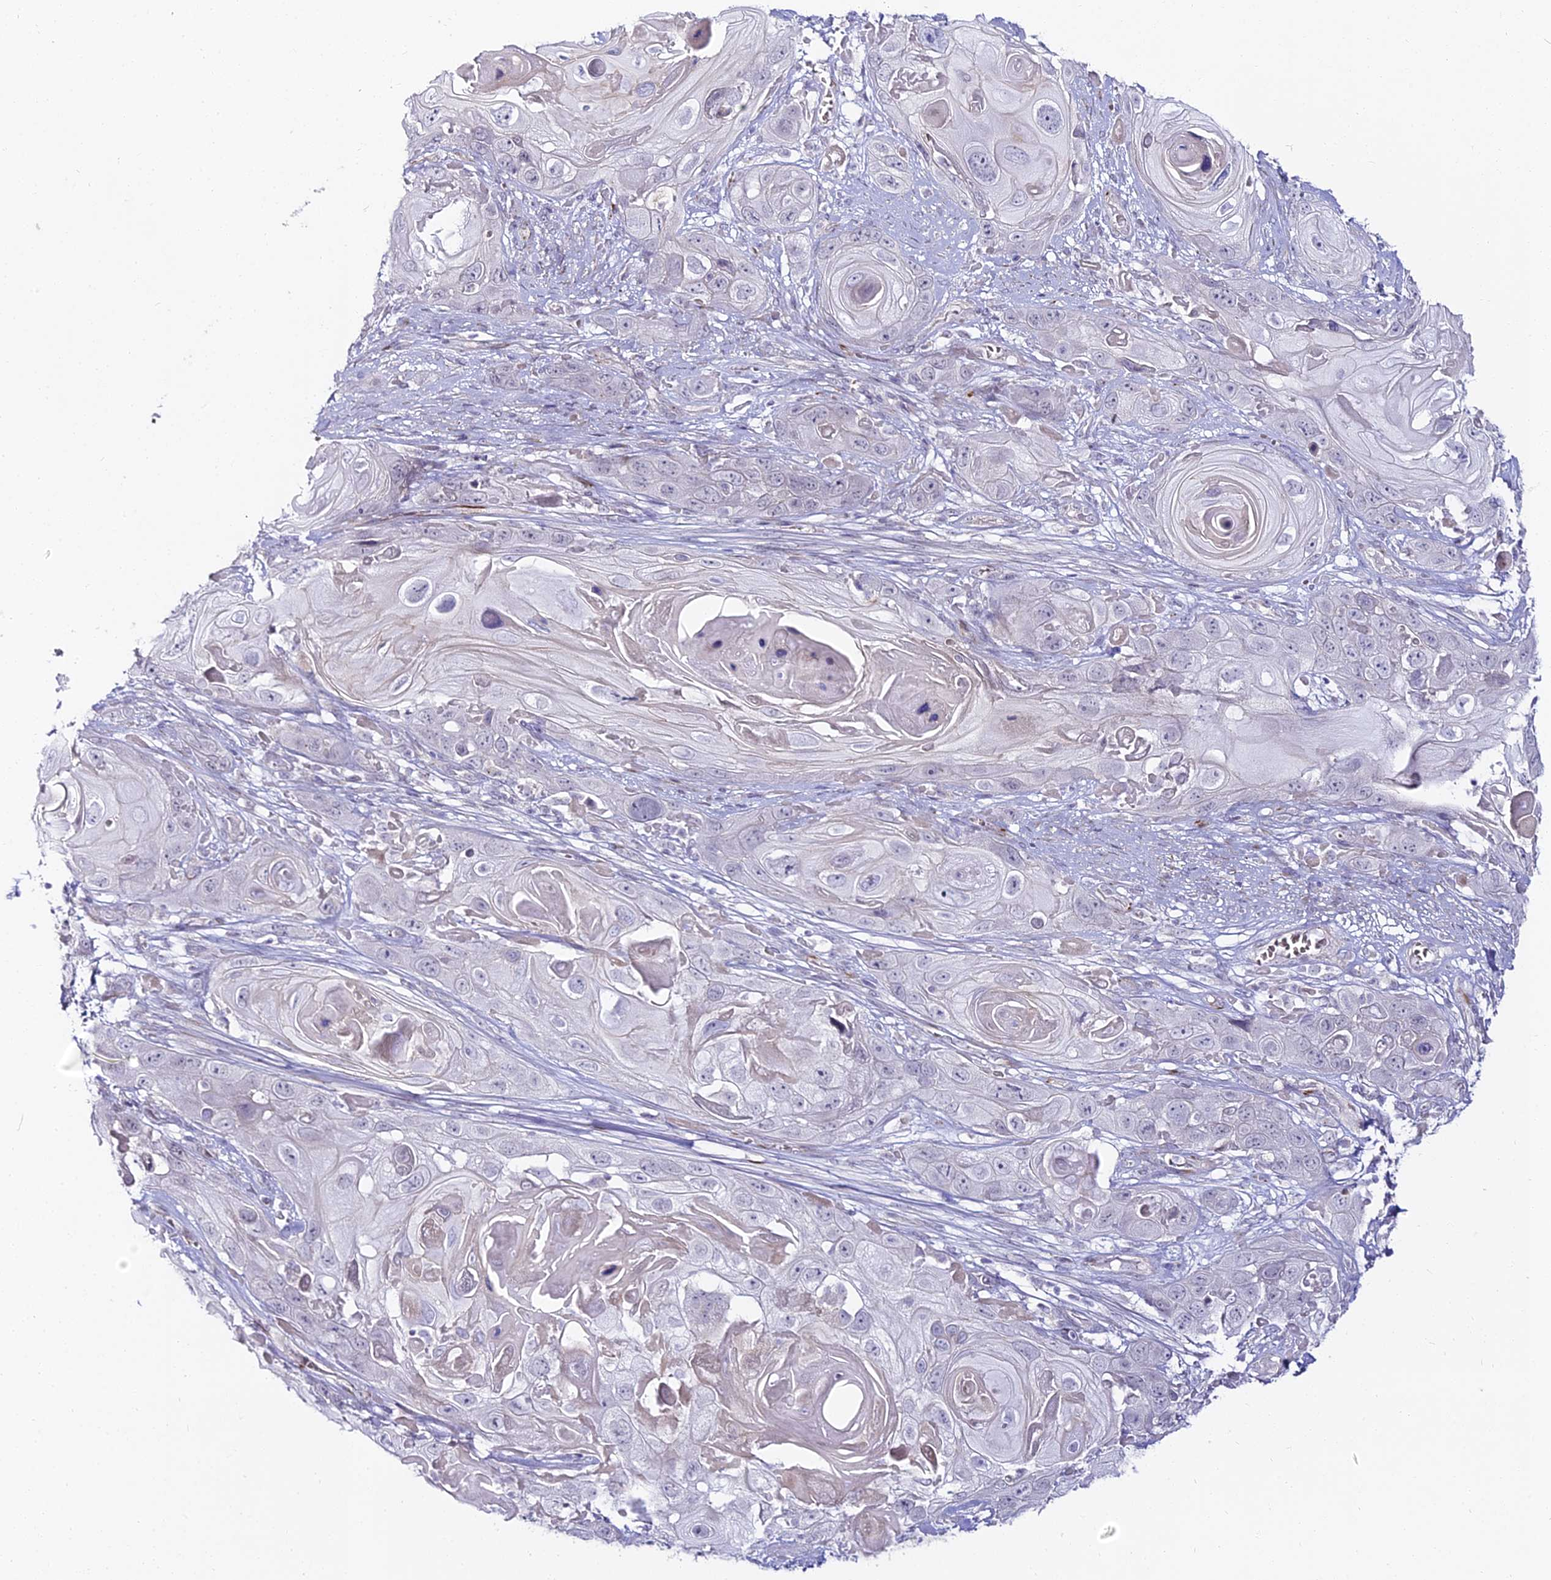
{"staining": {"intensity": "negative", "quantity": "none", "location": "none"}, "tissue": "skin cancer", "cell_type": "Tumor cells", "image_type": "cancer", "snomed": [{"axis": "morphology", "description": "Squamous cell carcinoma, NOS"}, {"axis": "topography", "description": "Skin"}], "caption": "Immunohistochemical staining of human skin cancer exhibits no significant staining in tumor cells.", "gene": "ALPG", "patient": {"sex": "male", "age": 55}}